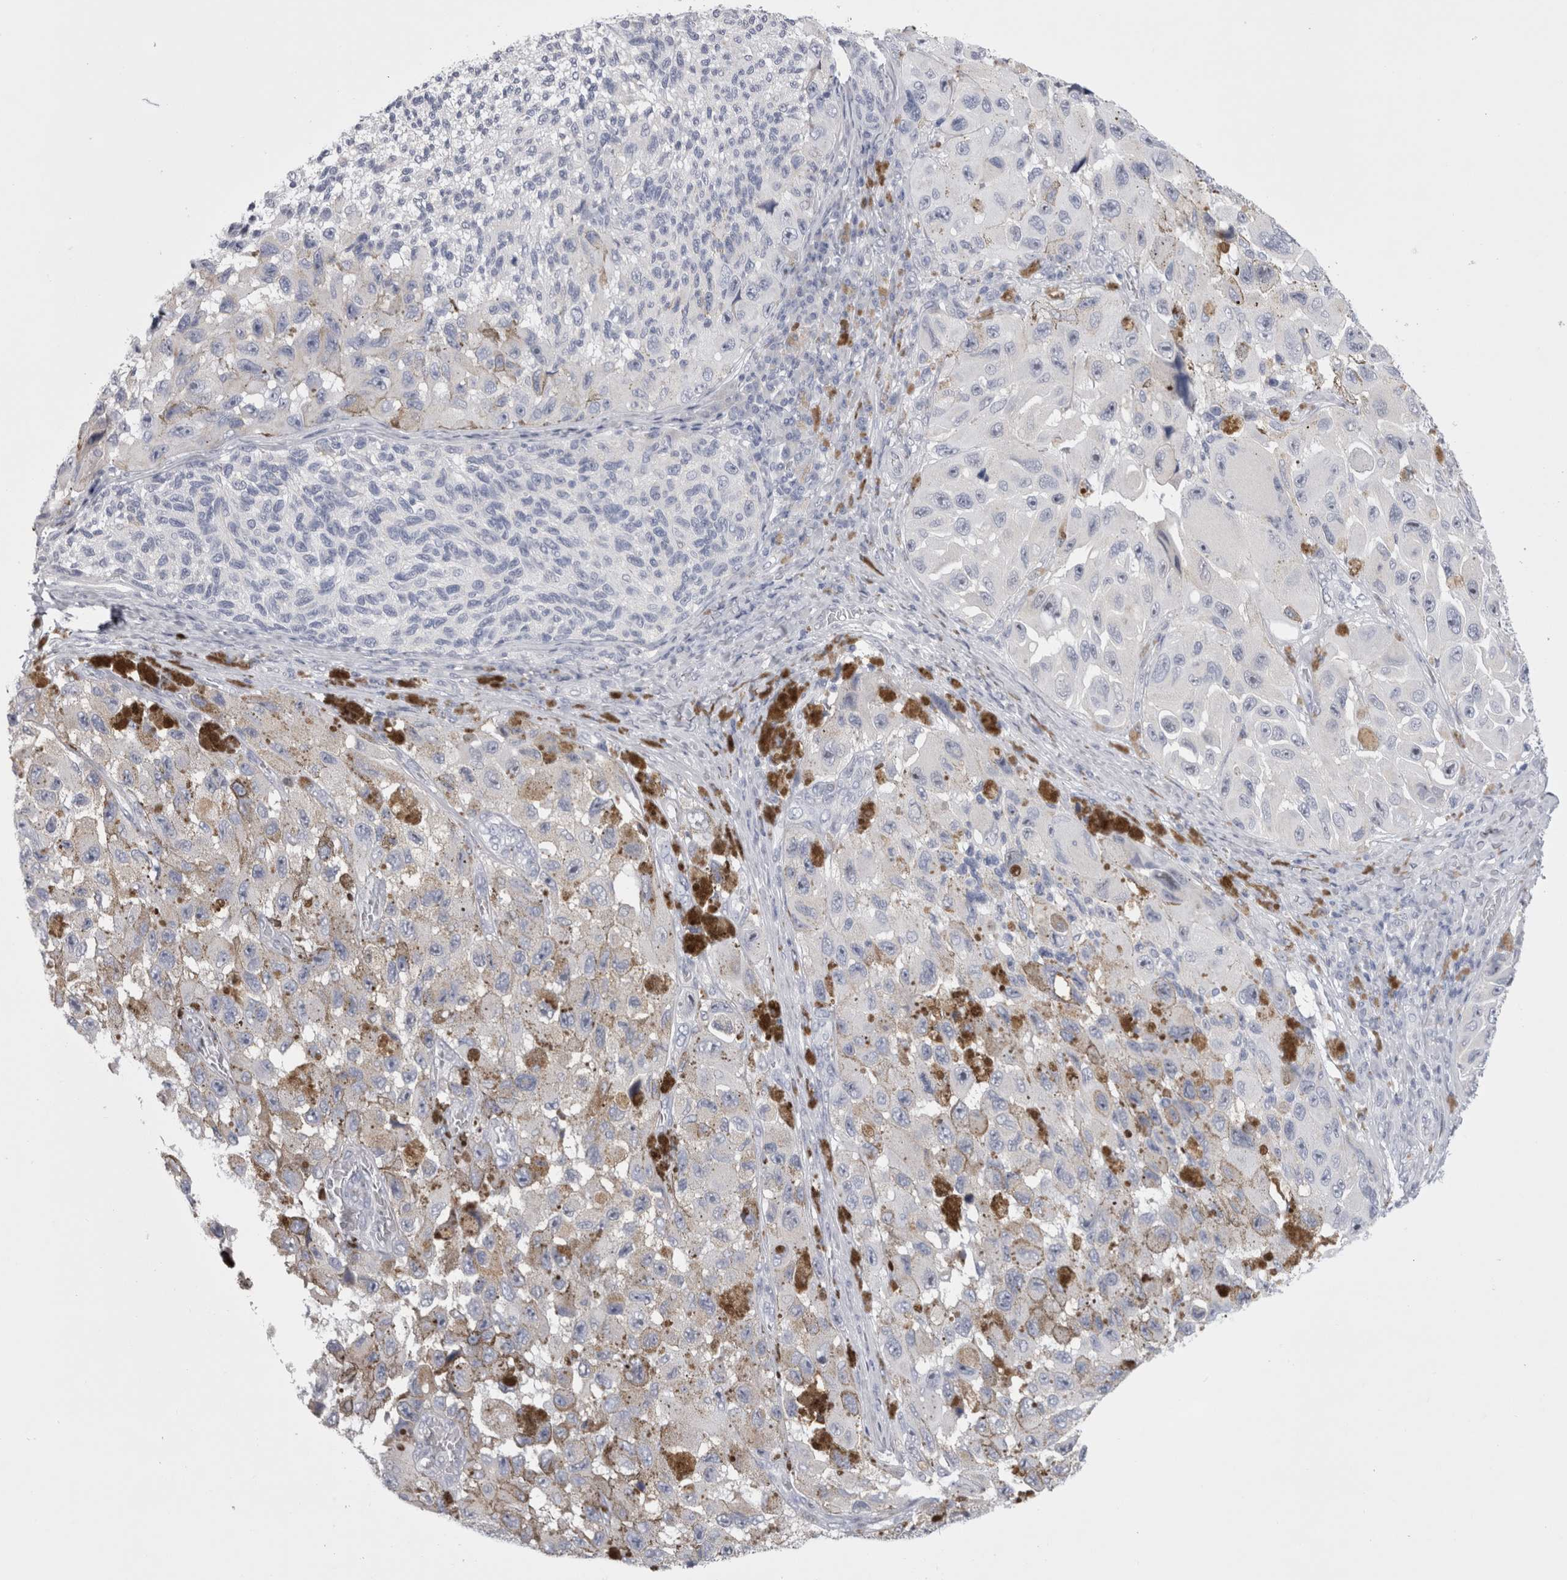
{"staining": {"intensity": "negative", "quantity": "none", "location": "none"}, "tissue": "melanoma", "cell_type": "Tumor cells", "image_type": "cancer", "snomed": [{"axis": "morphology", "description": "Malignant melanoma, NOS"}, {"axis": "topography", "description": "Skin"}], "caption": "Immunohistochemical staining of melanoma reveals no significant positivity in tumor cells. The staining was performed using DAB (3,3'-diaminobenzidine) to visualize the protein expression in brown, while the nuclei were stained in blue with hematoxylin (Magnification: 20x).", "gene": "PWP2", "patient": {"sex": "female", "age": 73}}